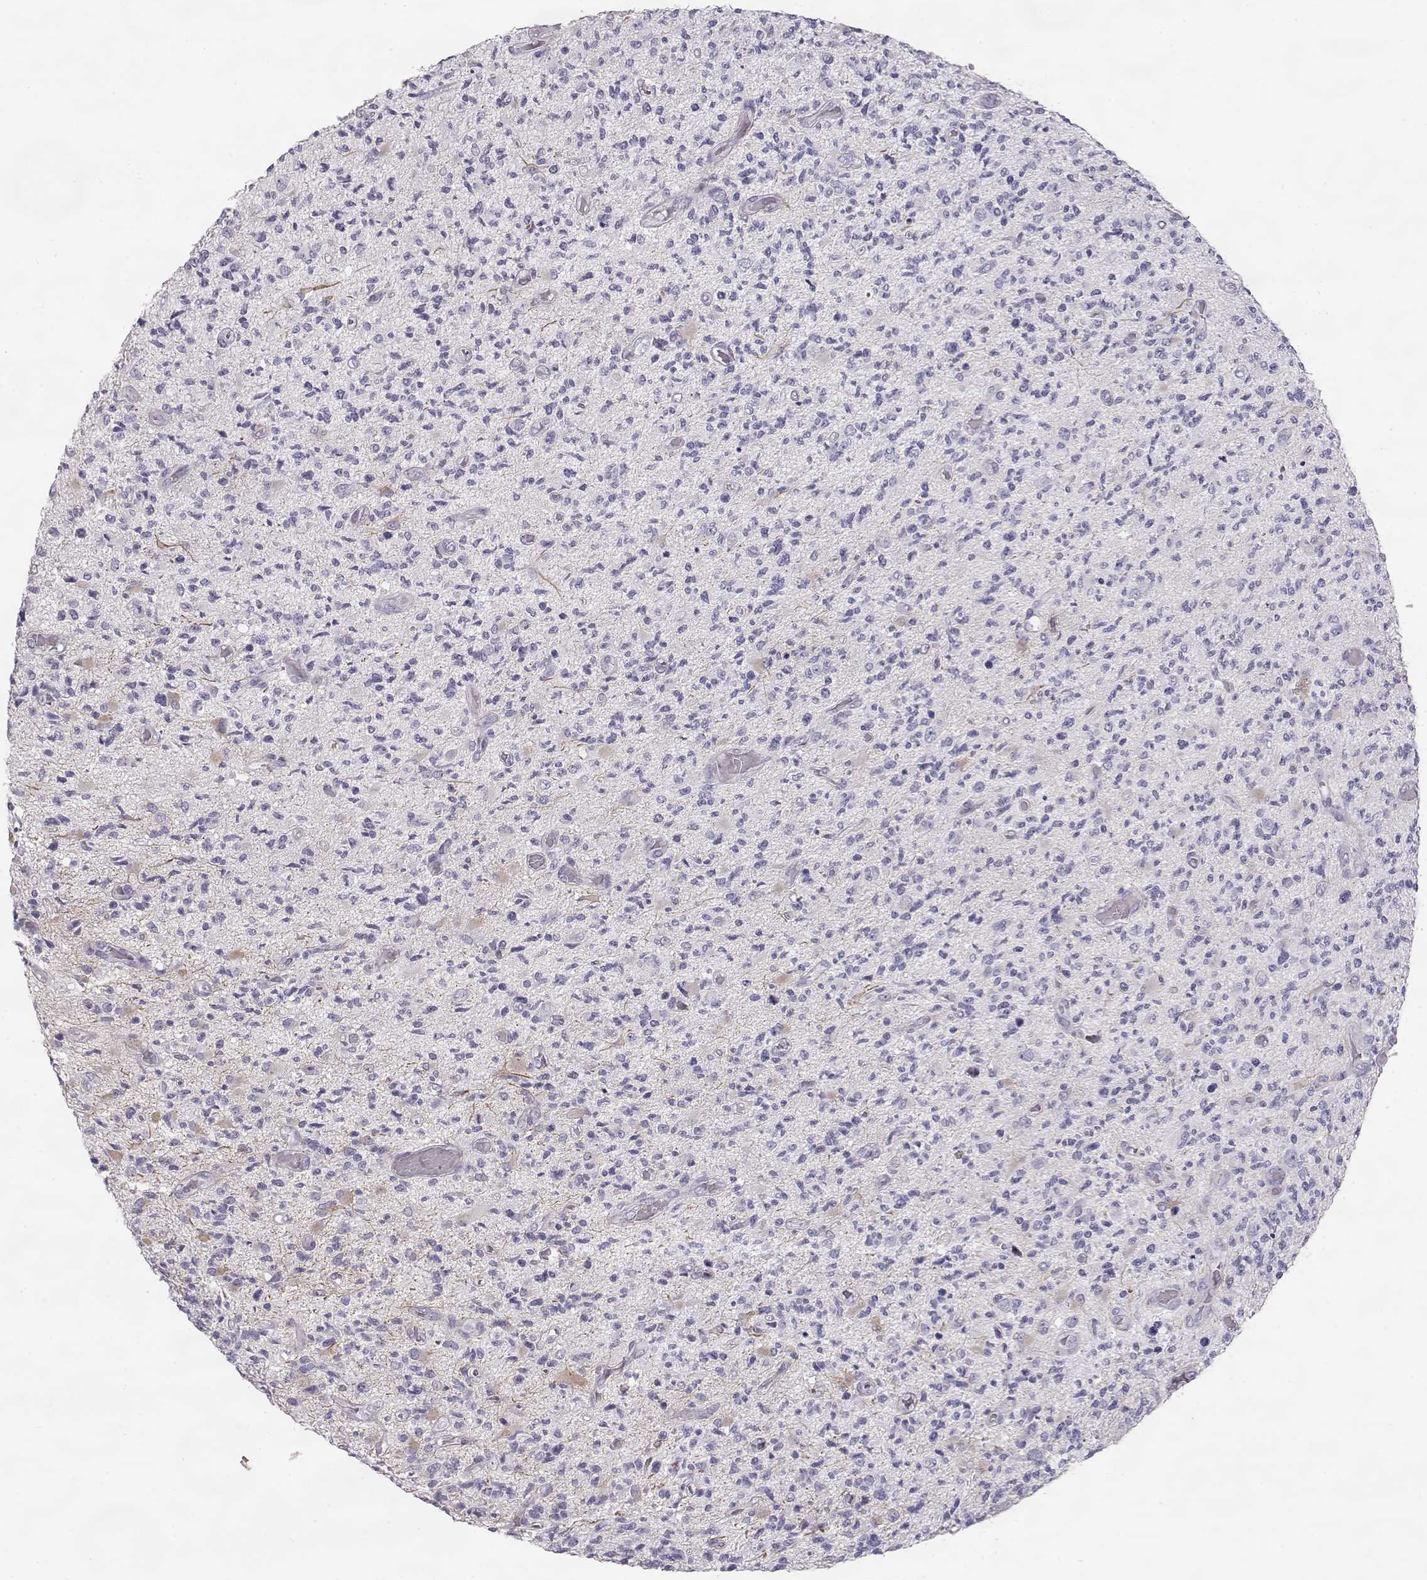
{"staining": {"intensity": "negative", "quantity": "none", "location": "none"}, "tissue": "glioma", "cell_type": "Tumor cells", "image_type": "cancer", "snomed": [{"axis": "morphology", "description": "Glioma, malignant, High grade"}, {"axis": "topography", "description": "Brain"}], "caption": "An immunohistochemistry photomicrograph of glioma is shown. There is no staining in tumor cells of glioma. (DAB (3,3'-diaminobenzidine) immunohistochemistry with hematoxylin counter stain).", "gene": "SLITRK3", "patient": {"sex": "female", "age": 63}}